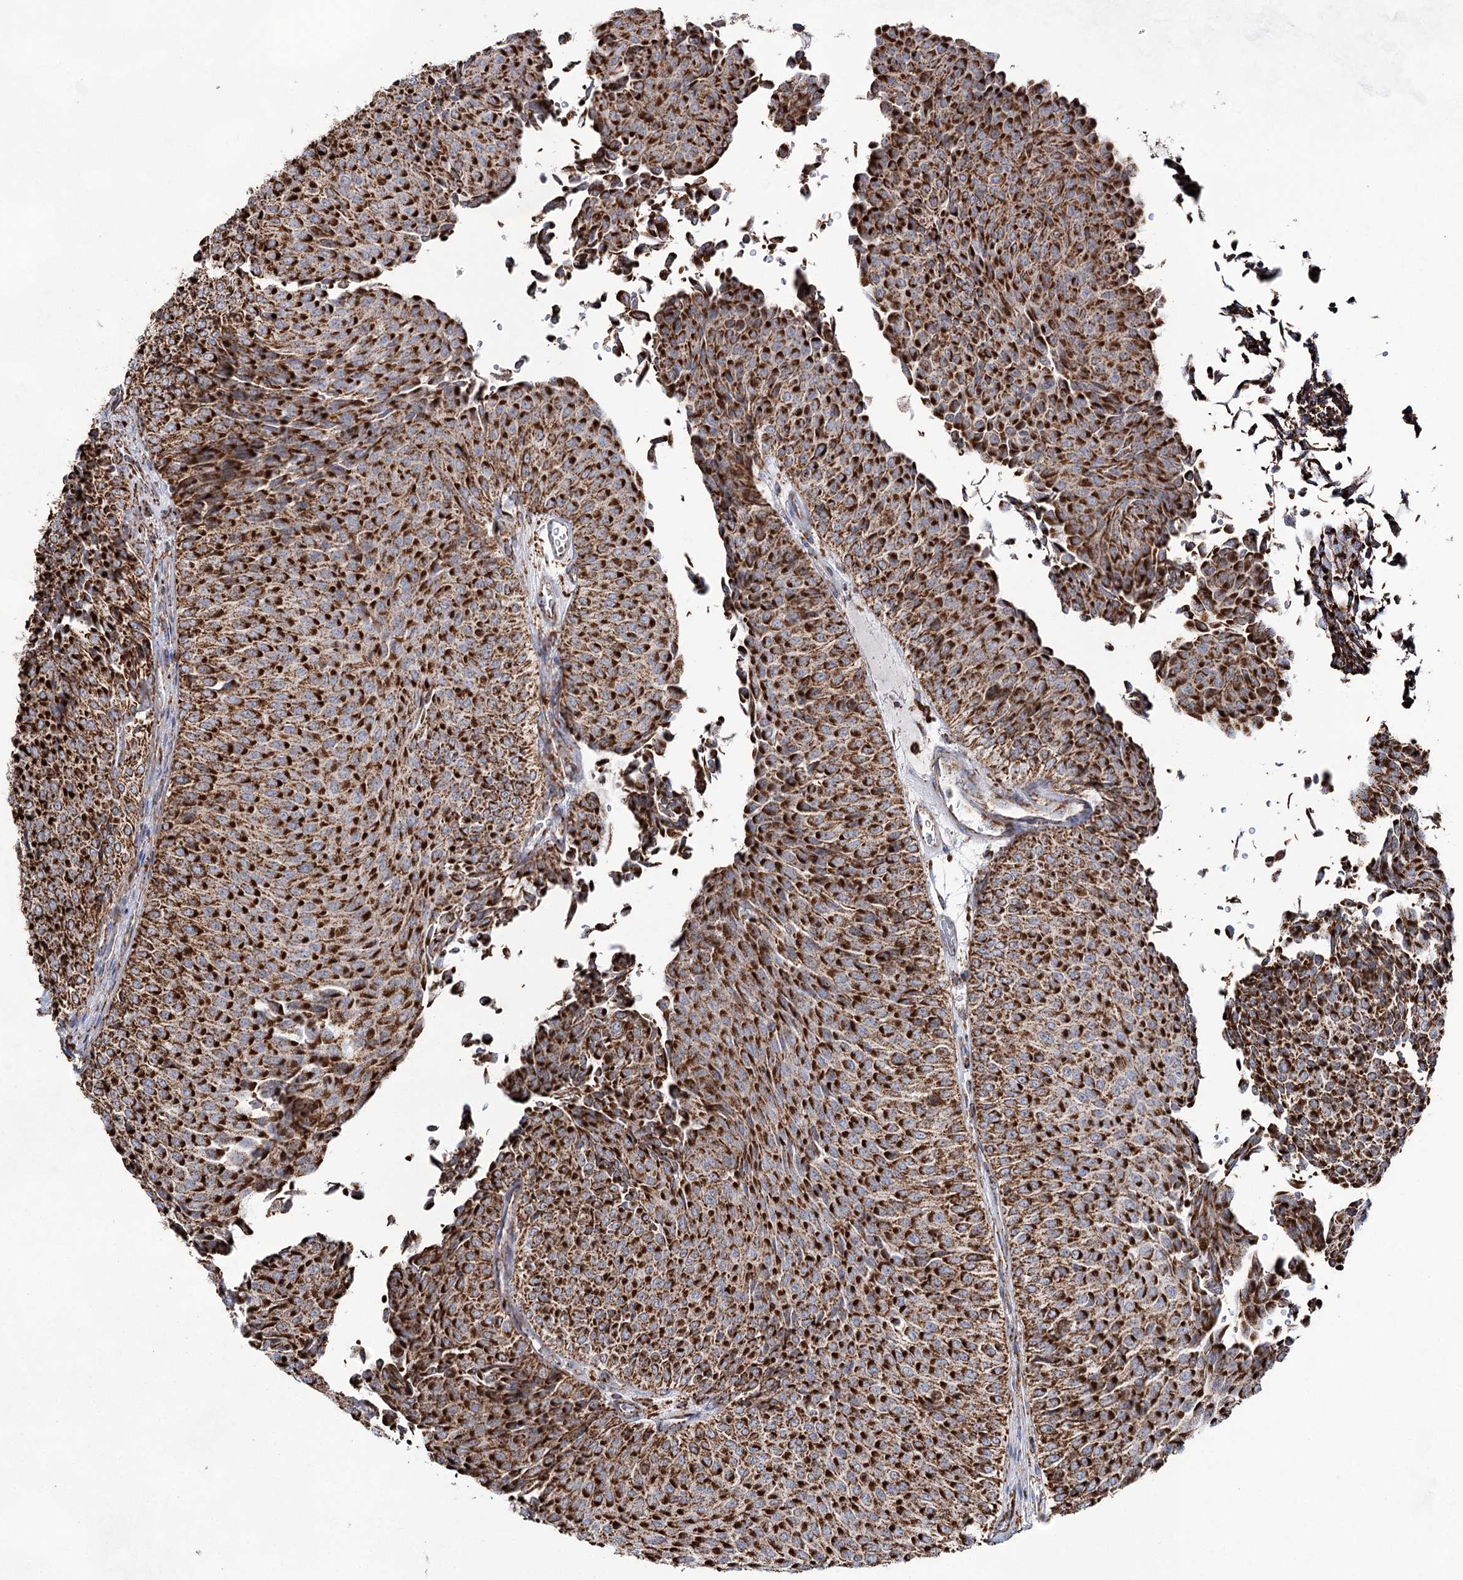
{"staining": {"intensity": "strong", "quantity": ">75%", "location": "cytoplasmic/membranous"}, "tissue": "urothelial cancer", "cell_type": "Tumor cells", "image_type": "cancer", "snomed": [{"axis": "morphology", "description": "Urothelial carcinoma, Low grade"}, {"axis": "topography", "description": "Urinary bladder"}], "caption": "IHC micrograph of human urothelial cancer stained for a protein (brown), which exhibits high levels of strong cytoplasmic/membranous expression in approximately >75% of tumor cells.", "gene": "CWF19L1", "patient": {"sex": "male", "age": 78}}